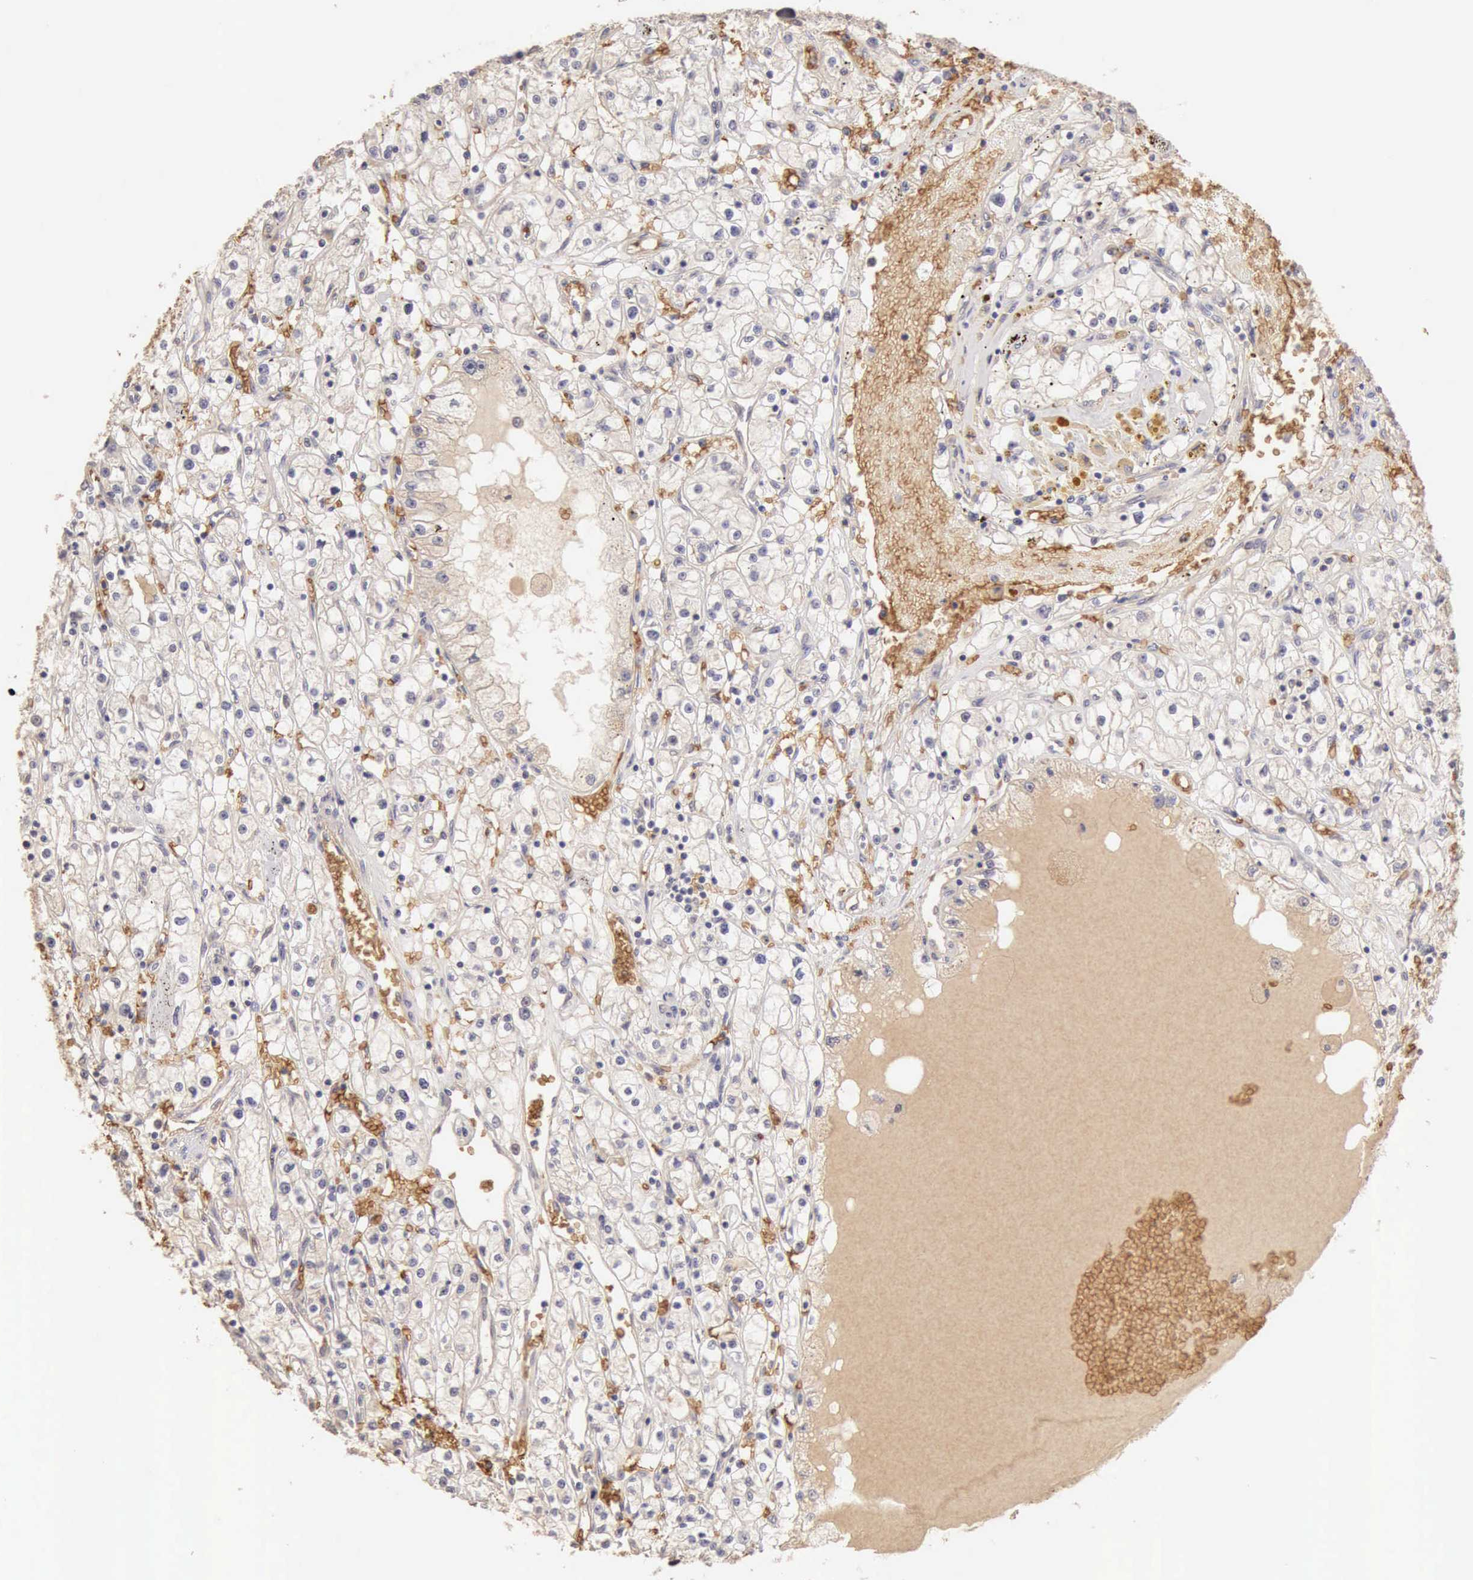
{"staining": {"intensity": "negative", "quantity": "none", "location": "none"}, "tissue": "renal cancer", "cell_type": "Tumor cells", "image_type": "cancer", "snomed": [{"axis": "morphology", "description": "Adenocarcinoma, NOS"}, {"axis": "topography", "description": "Kidney"}], "caption": "Immunohistochemical staining of human renal cancer reveals no significant positivity in tumor cells.", "gene": "CFI", "patient": {"sex": "male", "age": 56}}